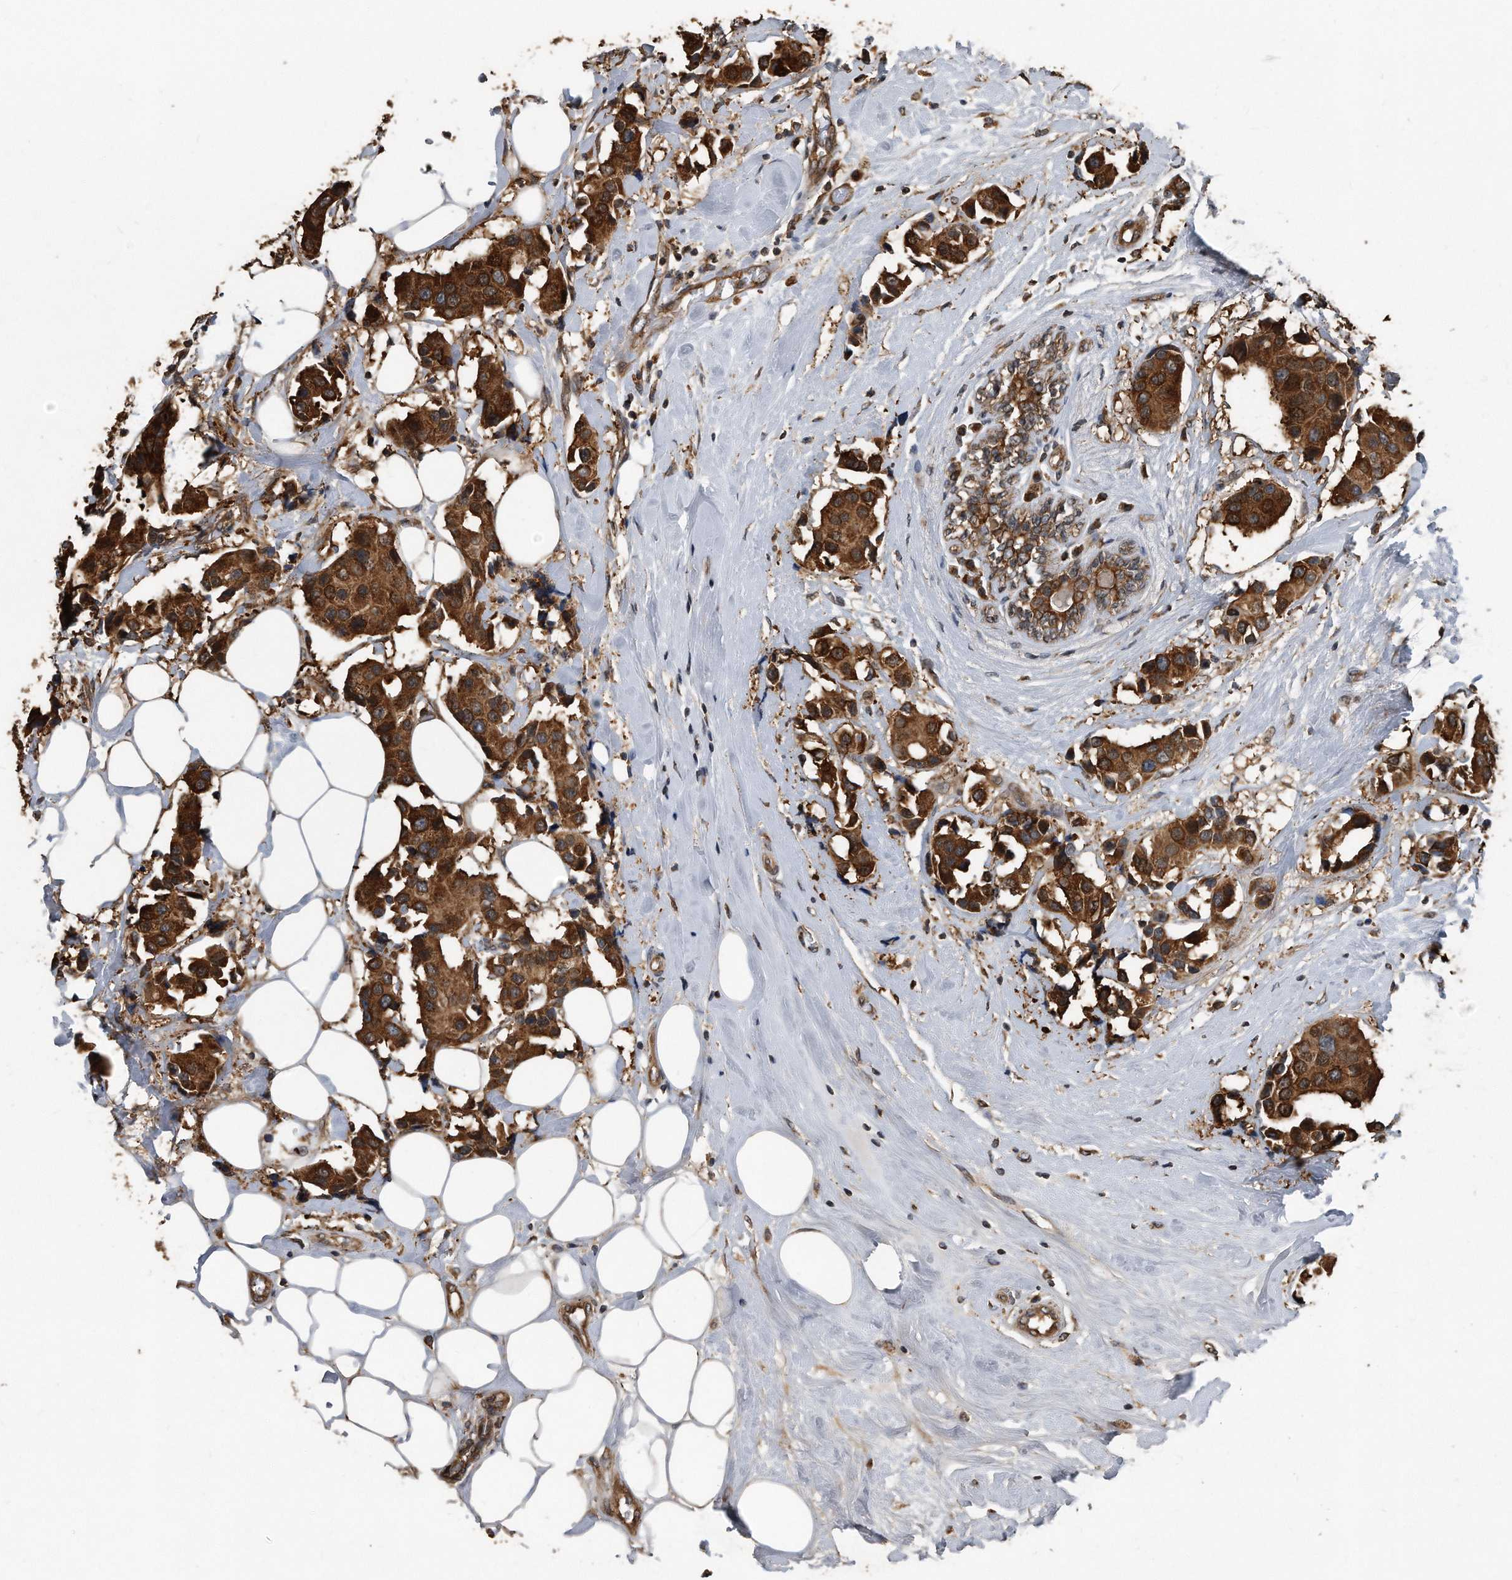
{"staining": {"intensity": "strong", "quantity": ">75%", "location": "cytoplasmic/membranous"}, "tissue": "breast cancer", "cell_type": "Tumor cells", "image_type": "cancer", "snomed": [{"axis": "morphology", "description": "Normal tissue, NOS"}, {"axis": "morphology", "description": "Duct carcinoma"}, {"axis": "topography", "description": "Breast"}], "caption": "This is an image of immunohistochemistry staining of breast infiltrating ductal carcinoma, which shows strong positivity in the cytoplasmic/membranous of tumor cells.", "gene": "FAM136A", "patient": {"sex": "female", "age": 39}}